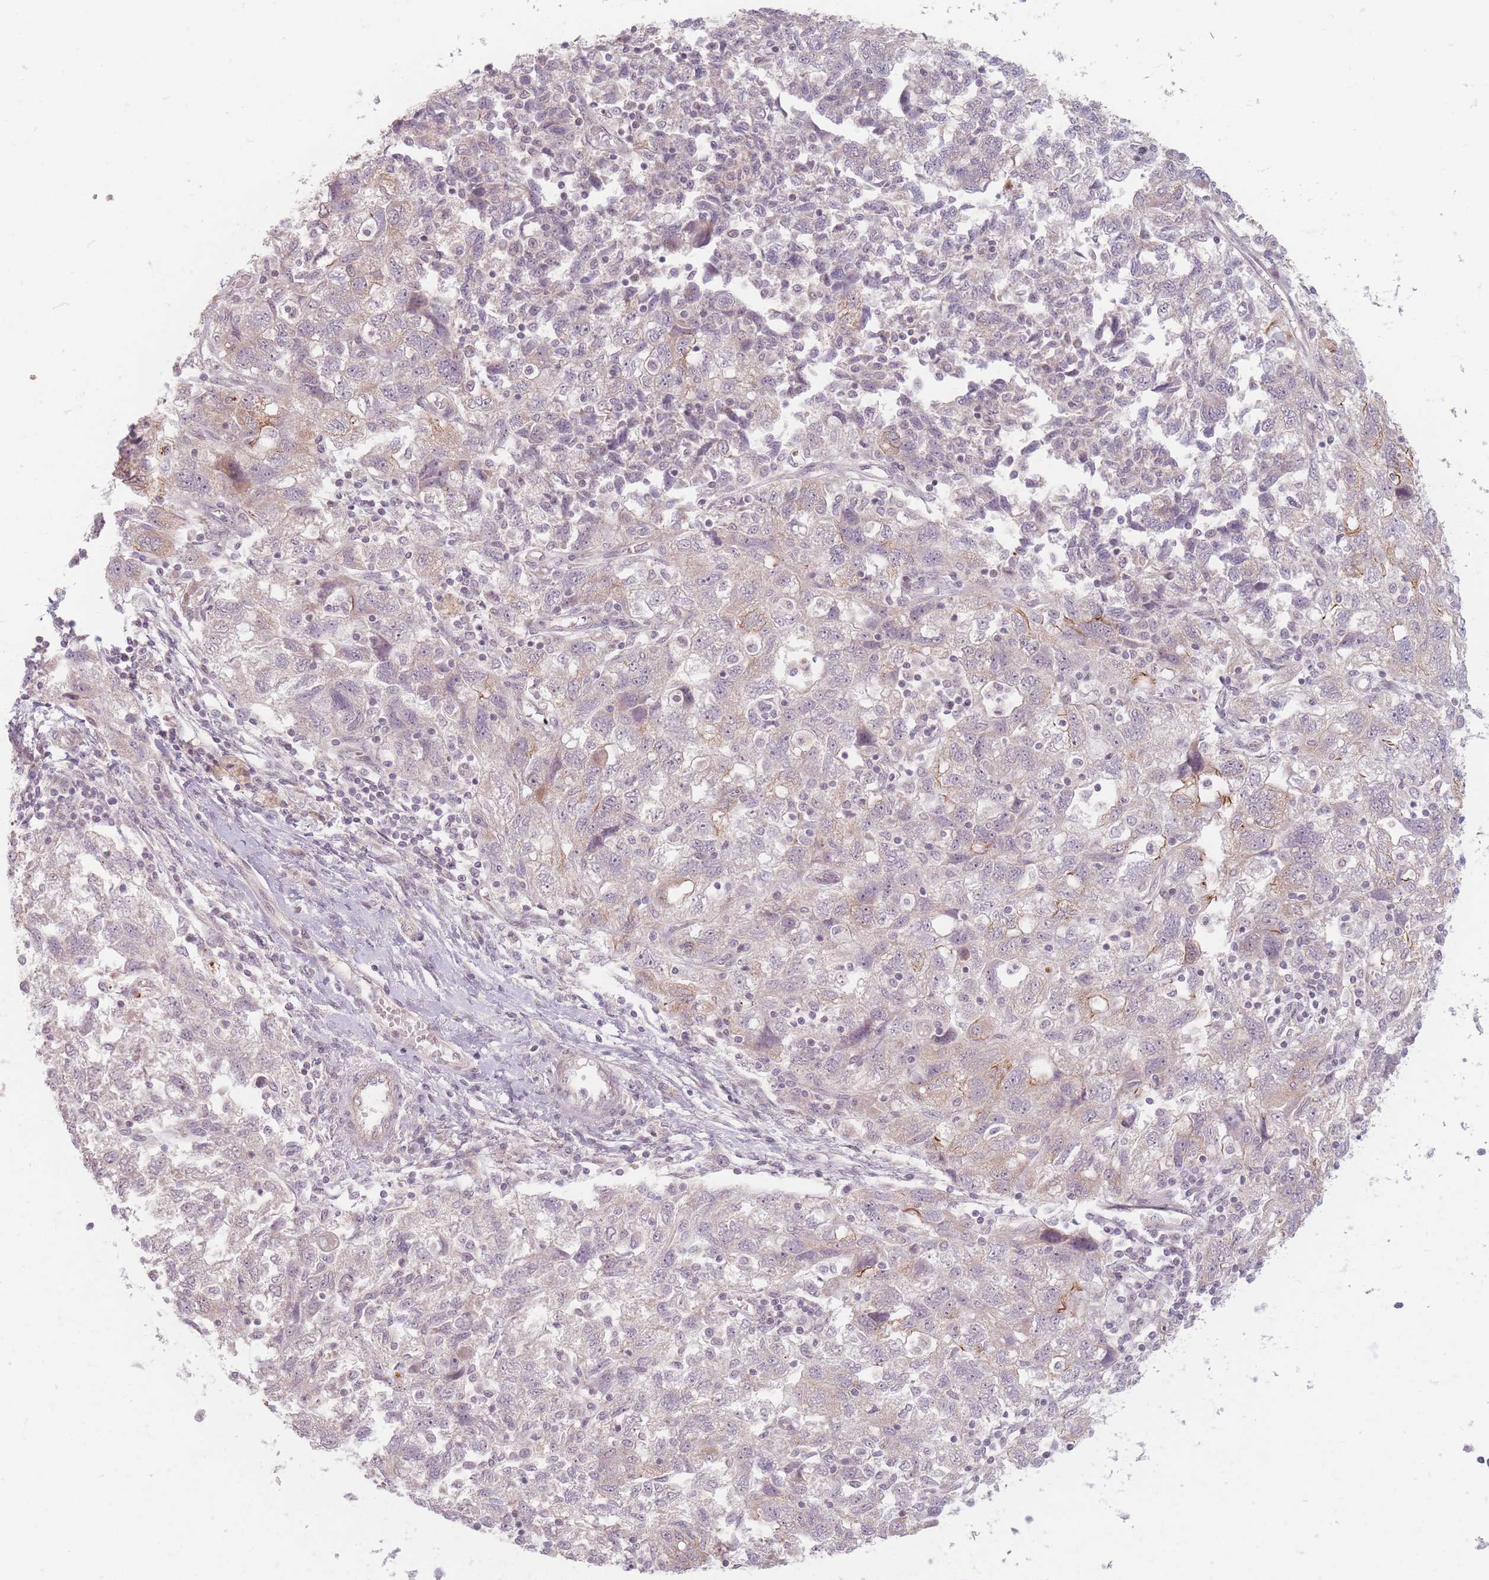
{"staining": {"intensity": "weak", "quantity": "<25%", "location": "cytoplasmic/membranous"}, "tissue": "ovarian cancer", "cell_type": "Tumor cells", "image_type": "cancer", "snomed": [{"axis": "morphology", "description": "Carcinoma, NOS"}, {"axis": "morphology", "description": "Cystadenocarcinoma, serous, NOS"}, {"axis": "topography", "description": "Ovary"}], "caption": "This is an IHC photomicrograph of human ovarian serous cystadenocarcinoma. There is no staining in tumor cells.", "gene": "GABRA6", "patient": {"sex": "female", "age": 69}}